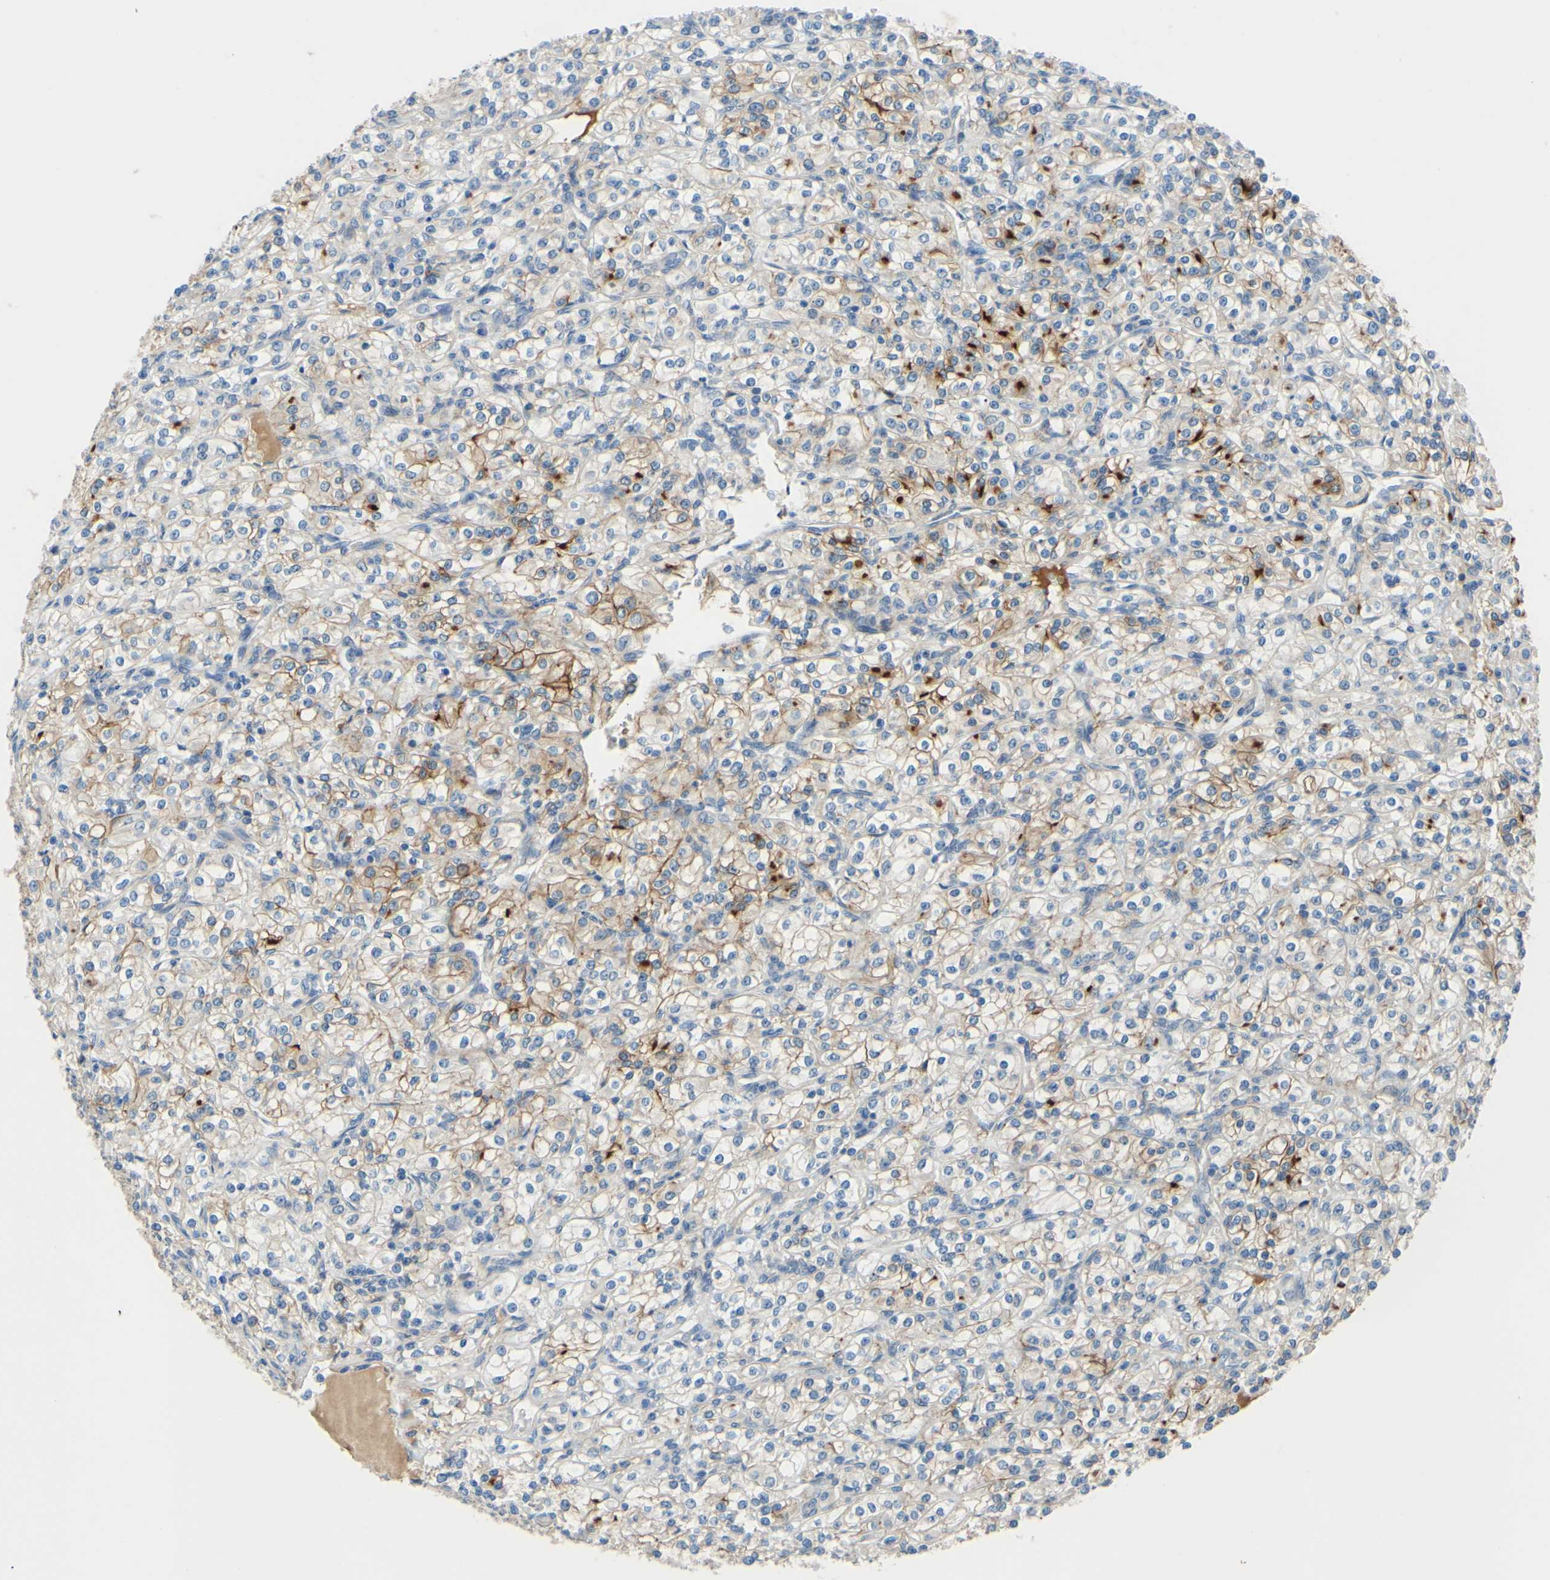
{"staining": {"intensity": "moderate", "quantity": "25%-75%", "location": "cytoplasmic/membranous"}, "tissue": "renal cancer", "cell_type": "Tumor cells", "image_type": "cancer", "snomed": [{"axis": "morphology", "description": "Adenocarcinoma, NOS"}, {"axis": "topography", "description": "Kidney"}], "caption": "Immunohistochemistry (IHC) photomicrograph of neoplastic tissue: human renal adenocarcinoma stained using immunohistochemistry demonstrates medium levels of moderate protein expression localized specifically in the cytoplasmic/membranous of tumor cells, appearing as a cytoplasmic/membranous brown color.", "gene": "ARHGAP1", "patient": {"sex": "male", "age": 77}}